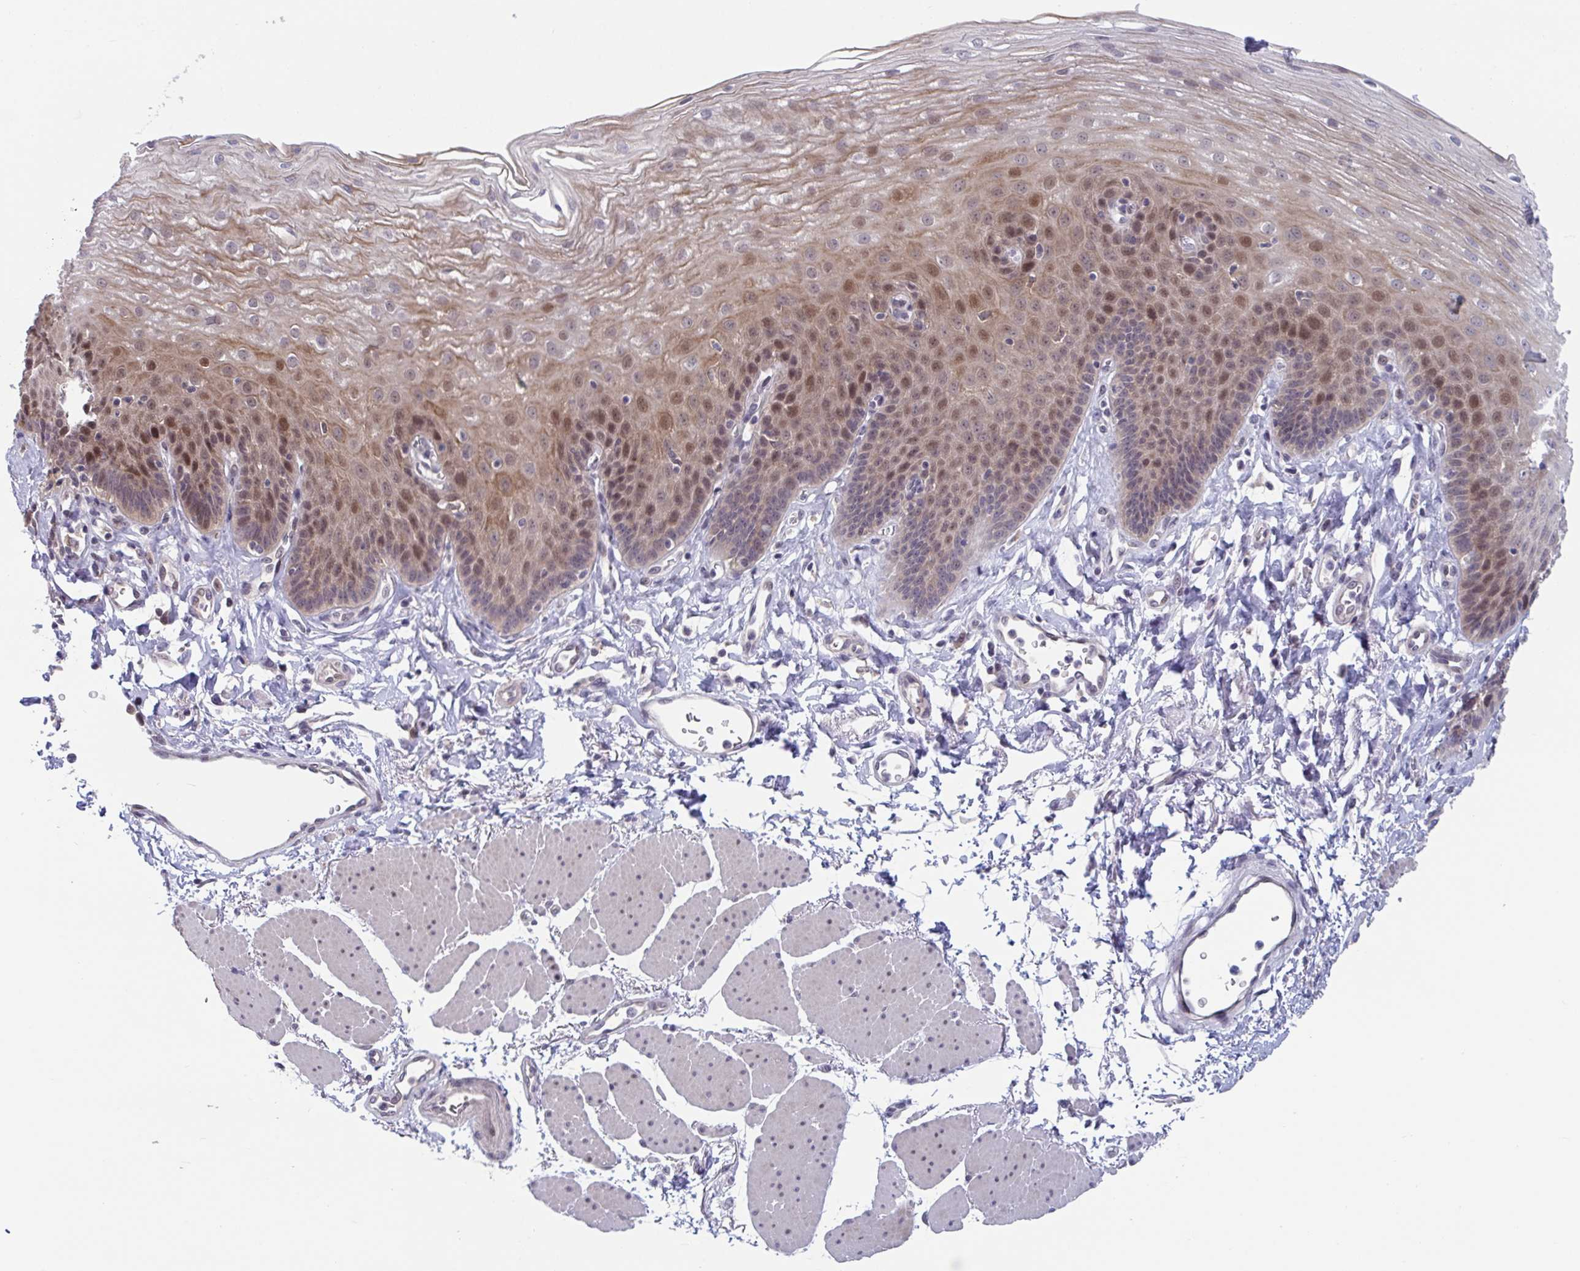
{"staining": {"intensity": "moderate", "quantity": "25%-75%", "location": "cytoplasmic/membranous,nuclear"}, "tissue": "esophagus", "cell_type": "Squamous epithelial cells", "image_type": "normal", "snomed": [{"axis": "morphology", "description": "Normal tissue, NOS"}, {"axis": "topography", "description": "Esophagus"}], "caption": "A micrograph of human esophagus stained for a protein reveals moderate cytoplasmic/membranous,nuclear brown staining in squamous epithelial cells.", "gene": "RIOK1", "patient": {"sex": "female", "age": 81}}